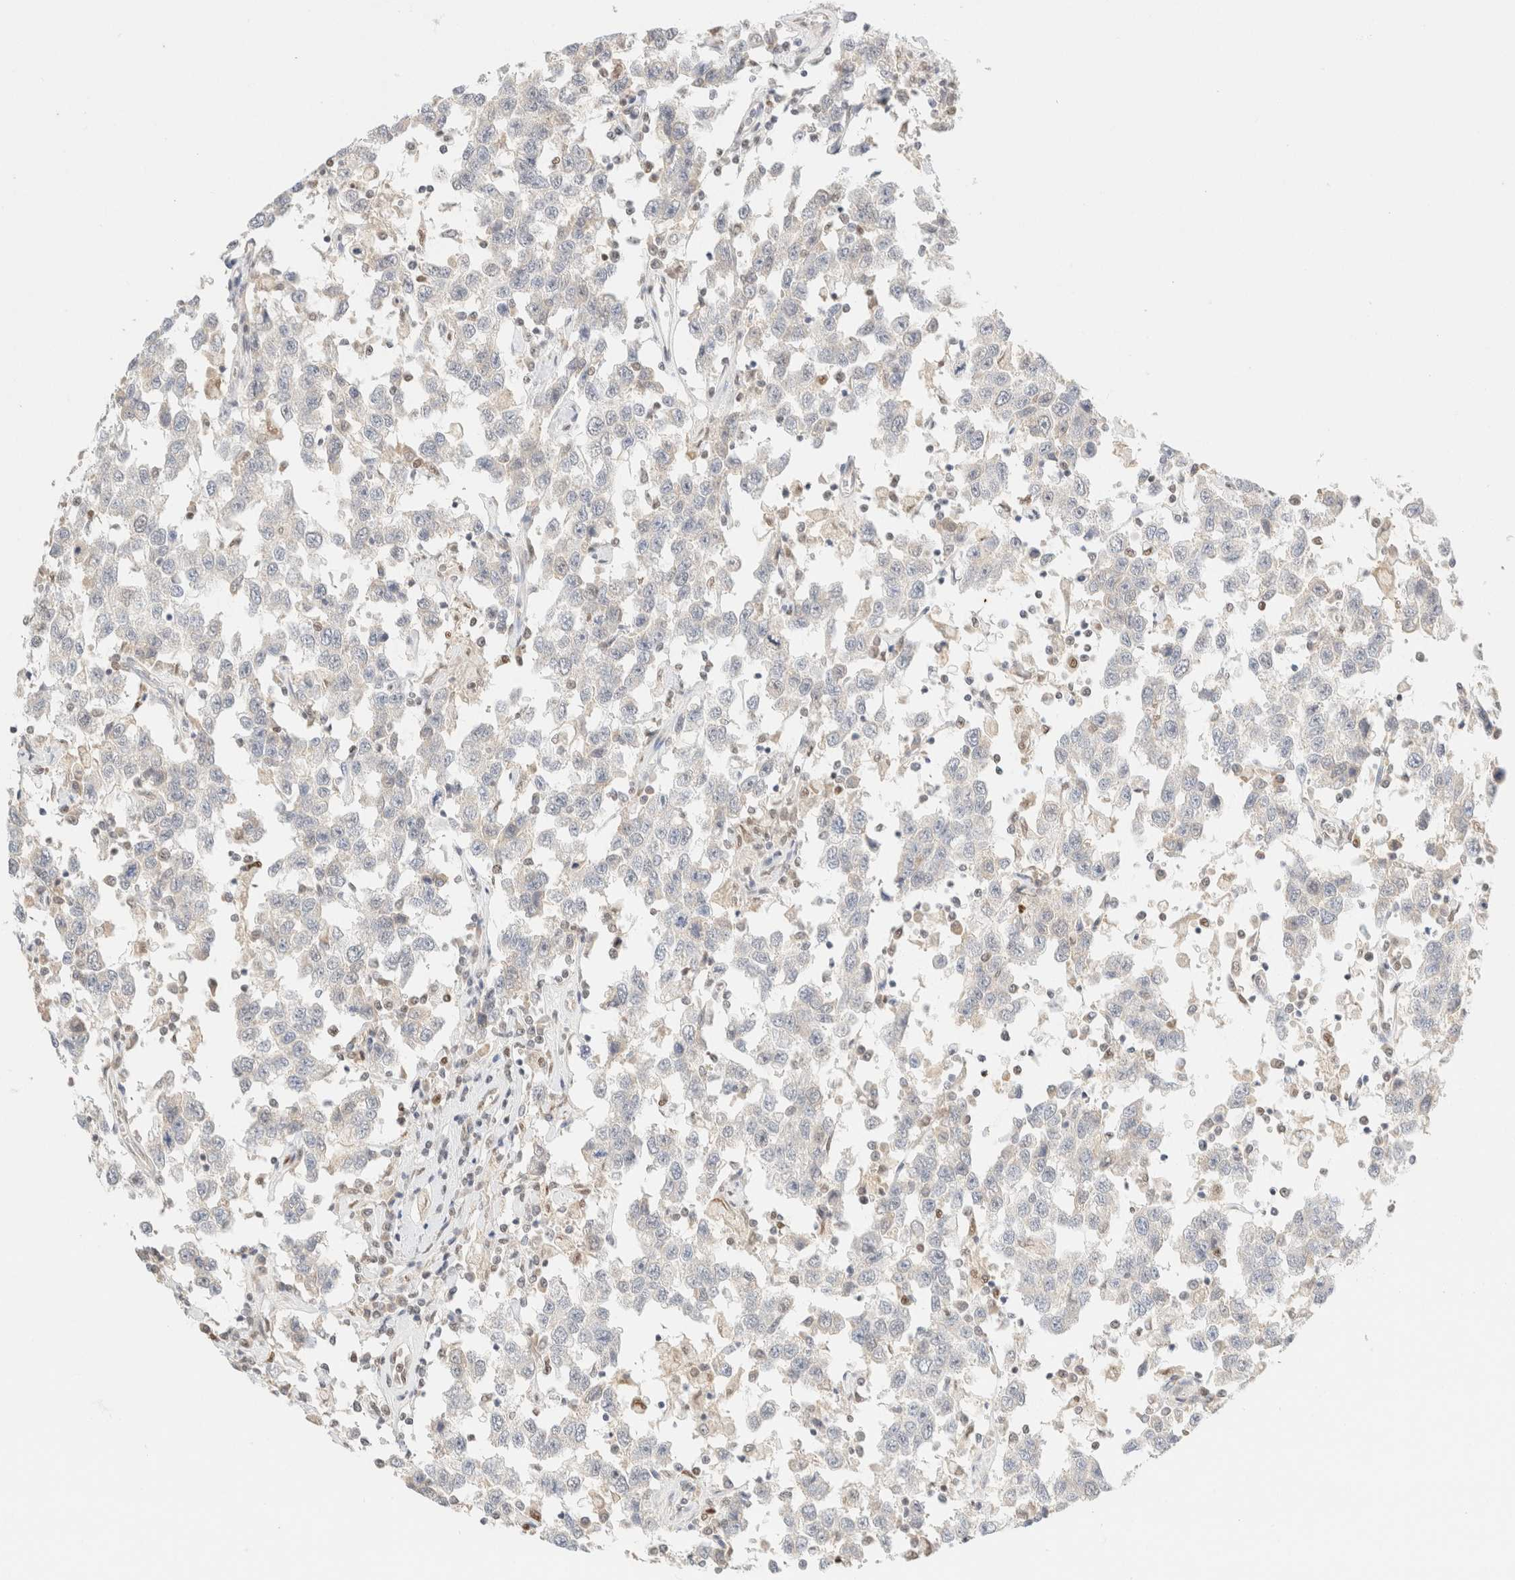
{"staining": {"intensity": "negative", "quantity": "none", "location": "none"}, "tissue": "testis cancer", "cell_type": "Tumor cells", "image_type": "cancer", "snomed": [{"axis": "morphology", "description": "Seminoma, NOS"}, {"axis": "topography", "description": "Testis"}], "caption": "Testis cancer (seminoma) stained for a protein using immunohistochemistry exhibits no expression tumor cells.", "gene": "DDB2", "patient": {"sex": "male", "age": 41}}